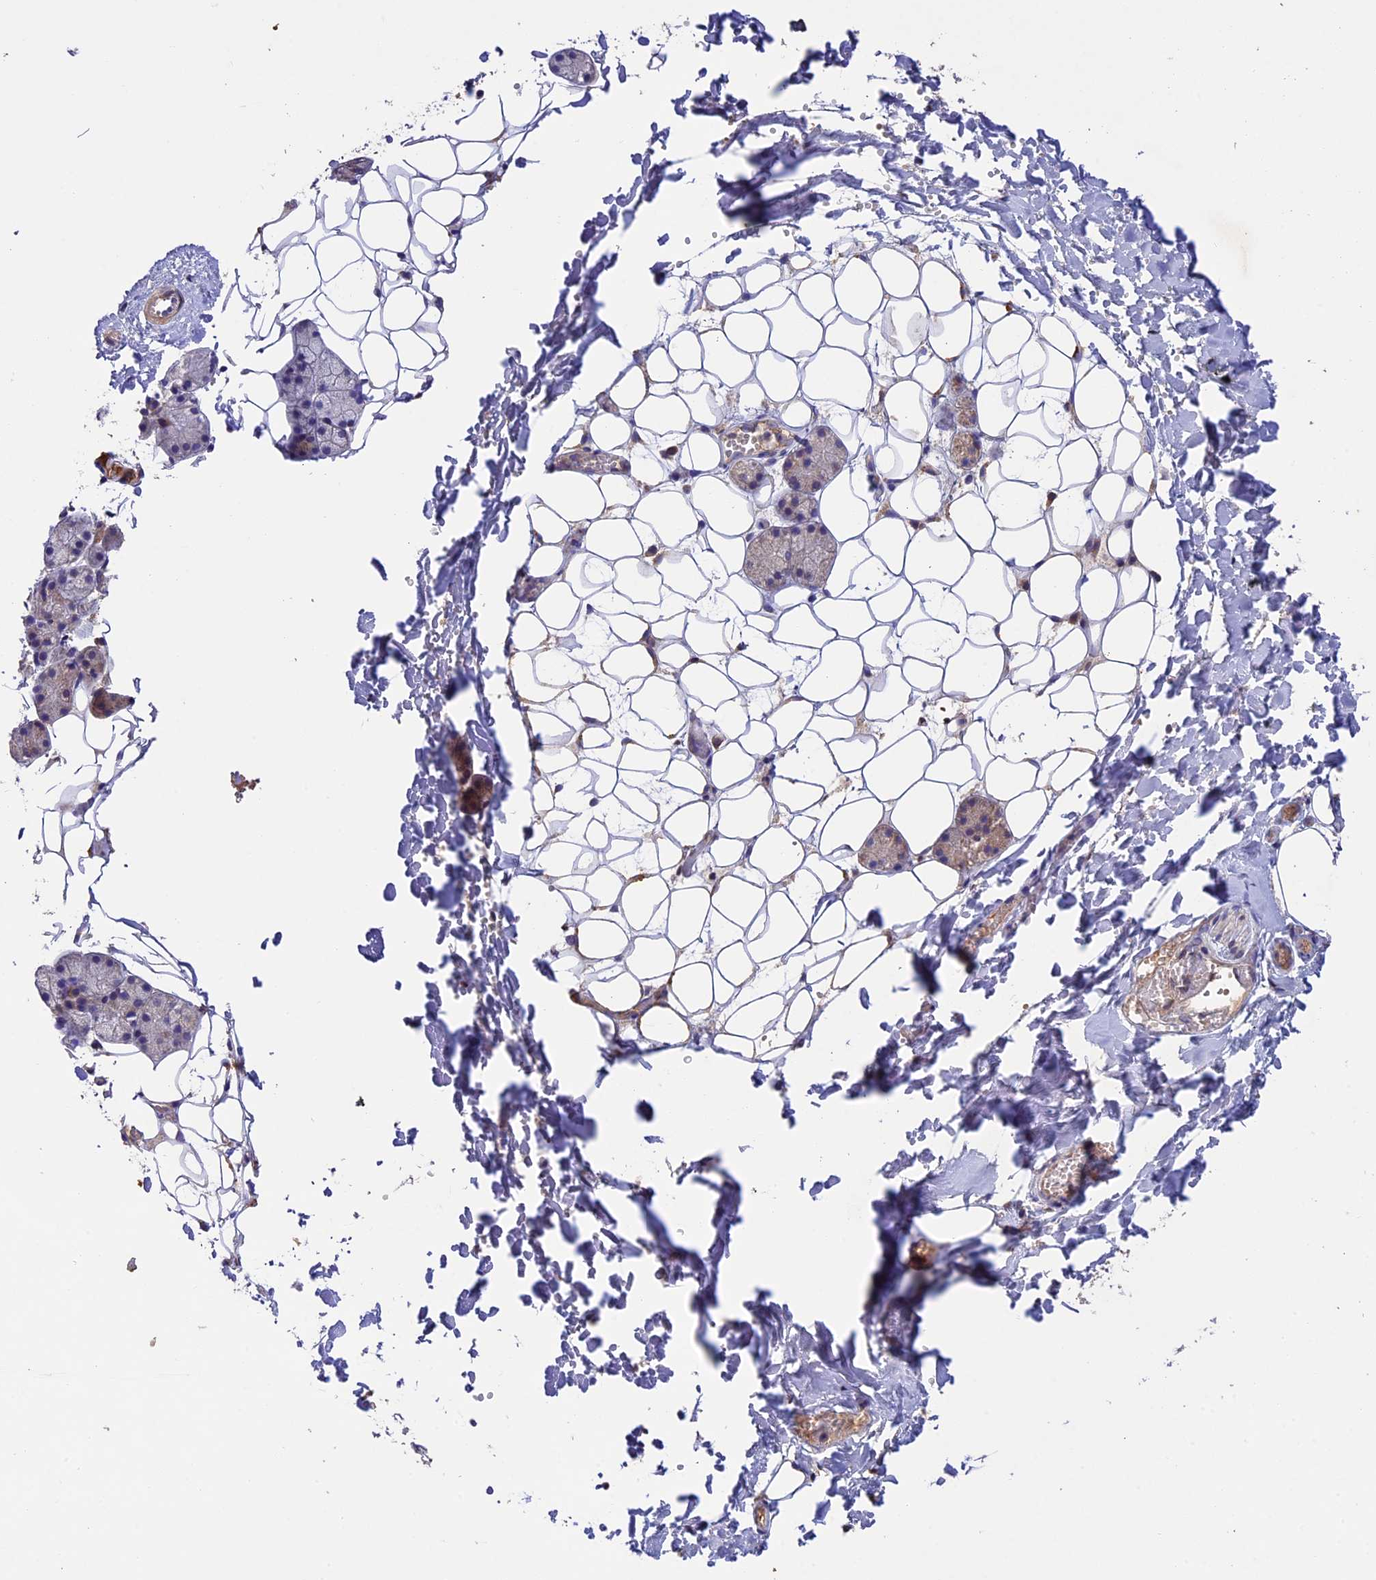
{"staining": {"intensity": "moderate", "quantity": "25%-75%", "location": "cytoplasmic/membranous"}, "tissue": "salivary gland", "cell_type": "Glandular cells", "image_type": "normal", "snomed": [{"axis": "morphology", "description": "Normal tissue, NOS"}, {"axis": "topography", "description": "Salivary gland"}], "caption": "IHC staining of normal salivary gland, which reveals medium levels of moderate cytoplasmic/membranous expression in approximately 25%-75% of glandular cells indicating moderate cytoplasmic/membranous protein expression. The staining was performed using DAB (3,3'-diaminobenzidine) (brown) for protein detection and nuclei were counterstained in hematoxylin (blue).", "gene": "OCEL1", "patient": {"sex": "female", "age": 33}}